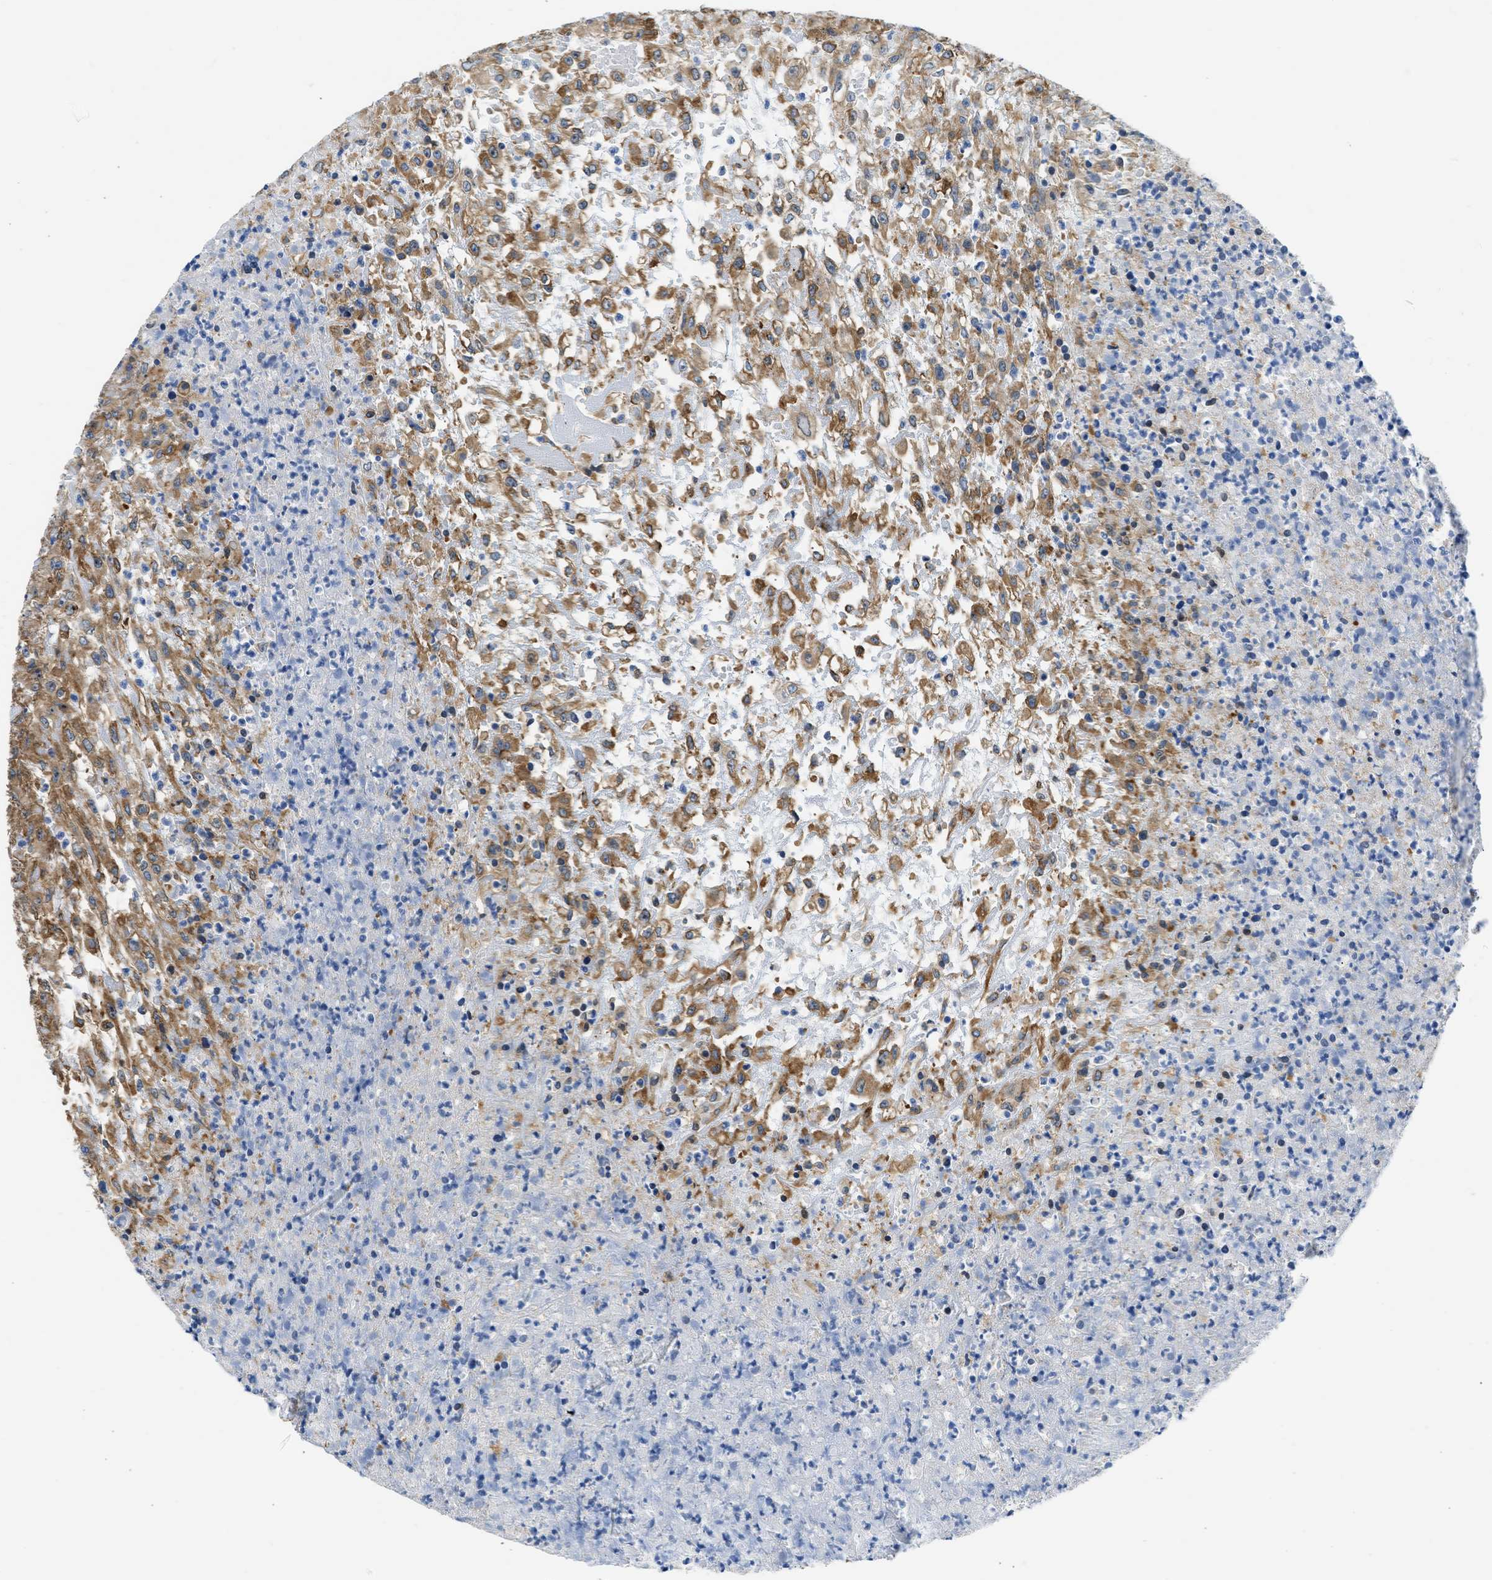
{"staining": {"intensity": "moderate", "quantity": ">75%", "location": "cytoplasmic/membranous"}, "tissue": "urothelial cancer", "cell_type": "Tumor cells", "image_type": "cancer", "snomed": [{"axis": "morphology", "description": "Urothelial carcinoma, High grade"}, {"axis": "topography", "description": "Urinary bladder"}], "caption": "A medium amount of moderate cytoplasmic/membranous positivity is appreciated in approximately >75% of tumor cells in high-grade urothelial carcinoma tissue.", "gene": "SEPTIN2", "patient": {"sex": "male", "age": 46}}